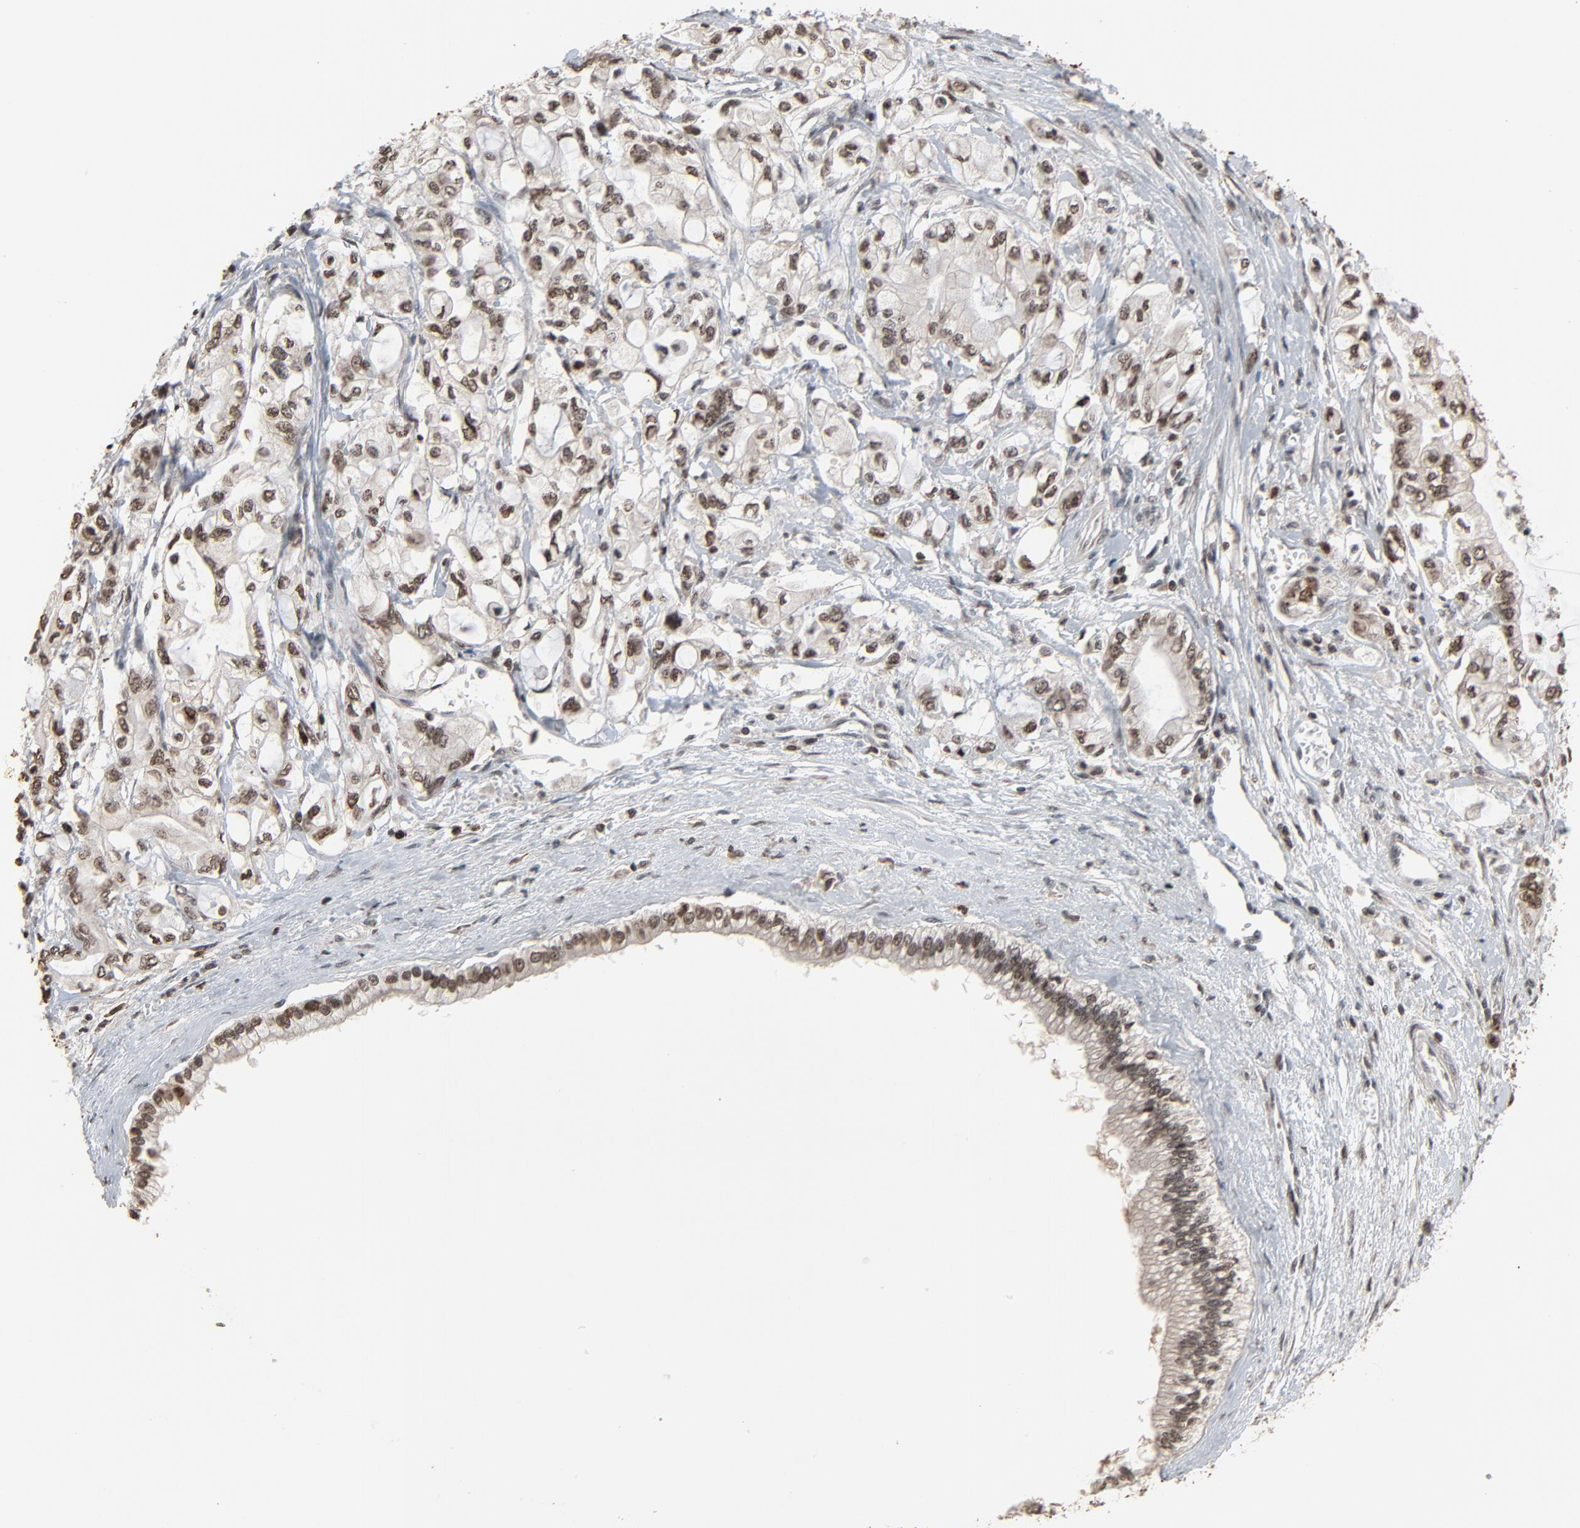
{"staining": {"intensity": "moderate", "quantity": ">75%", "location": "nuclear"}, "tissue": "pancreatic cancer", "cell_type": "Tumor cells", "image_type": "cancer", "snomed": [{"axis": "morphology", "description": "Adenocarcinoma, NOS"}, {"axis": "topography", "description": "Pancreas"}], "caption": "High-power microscopy captured an IHC histopathology image of adenocarcinoma (pancreatic), revealing moderate nuclear expression in about >75% of tumor cells.", "gene": "RPS6KA3", "patient": {"sex": "male", "age": 79}}